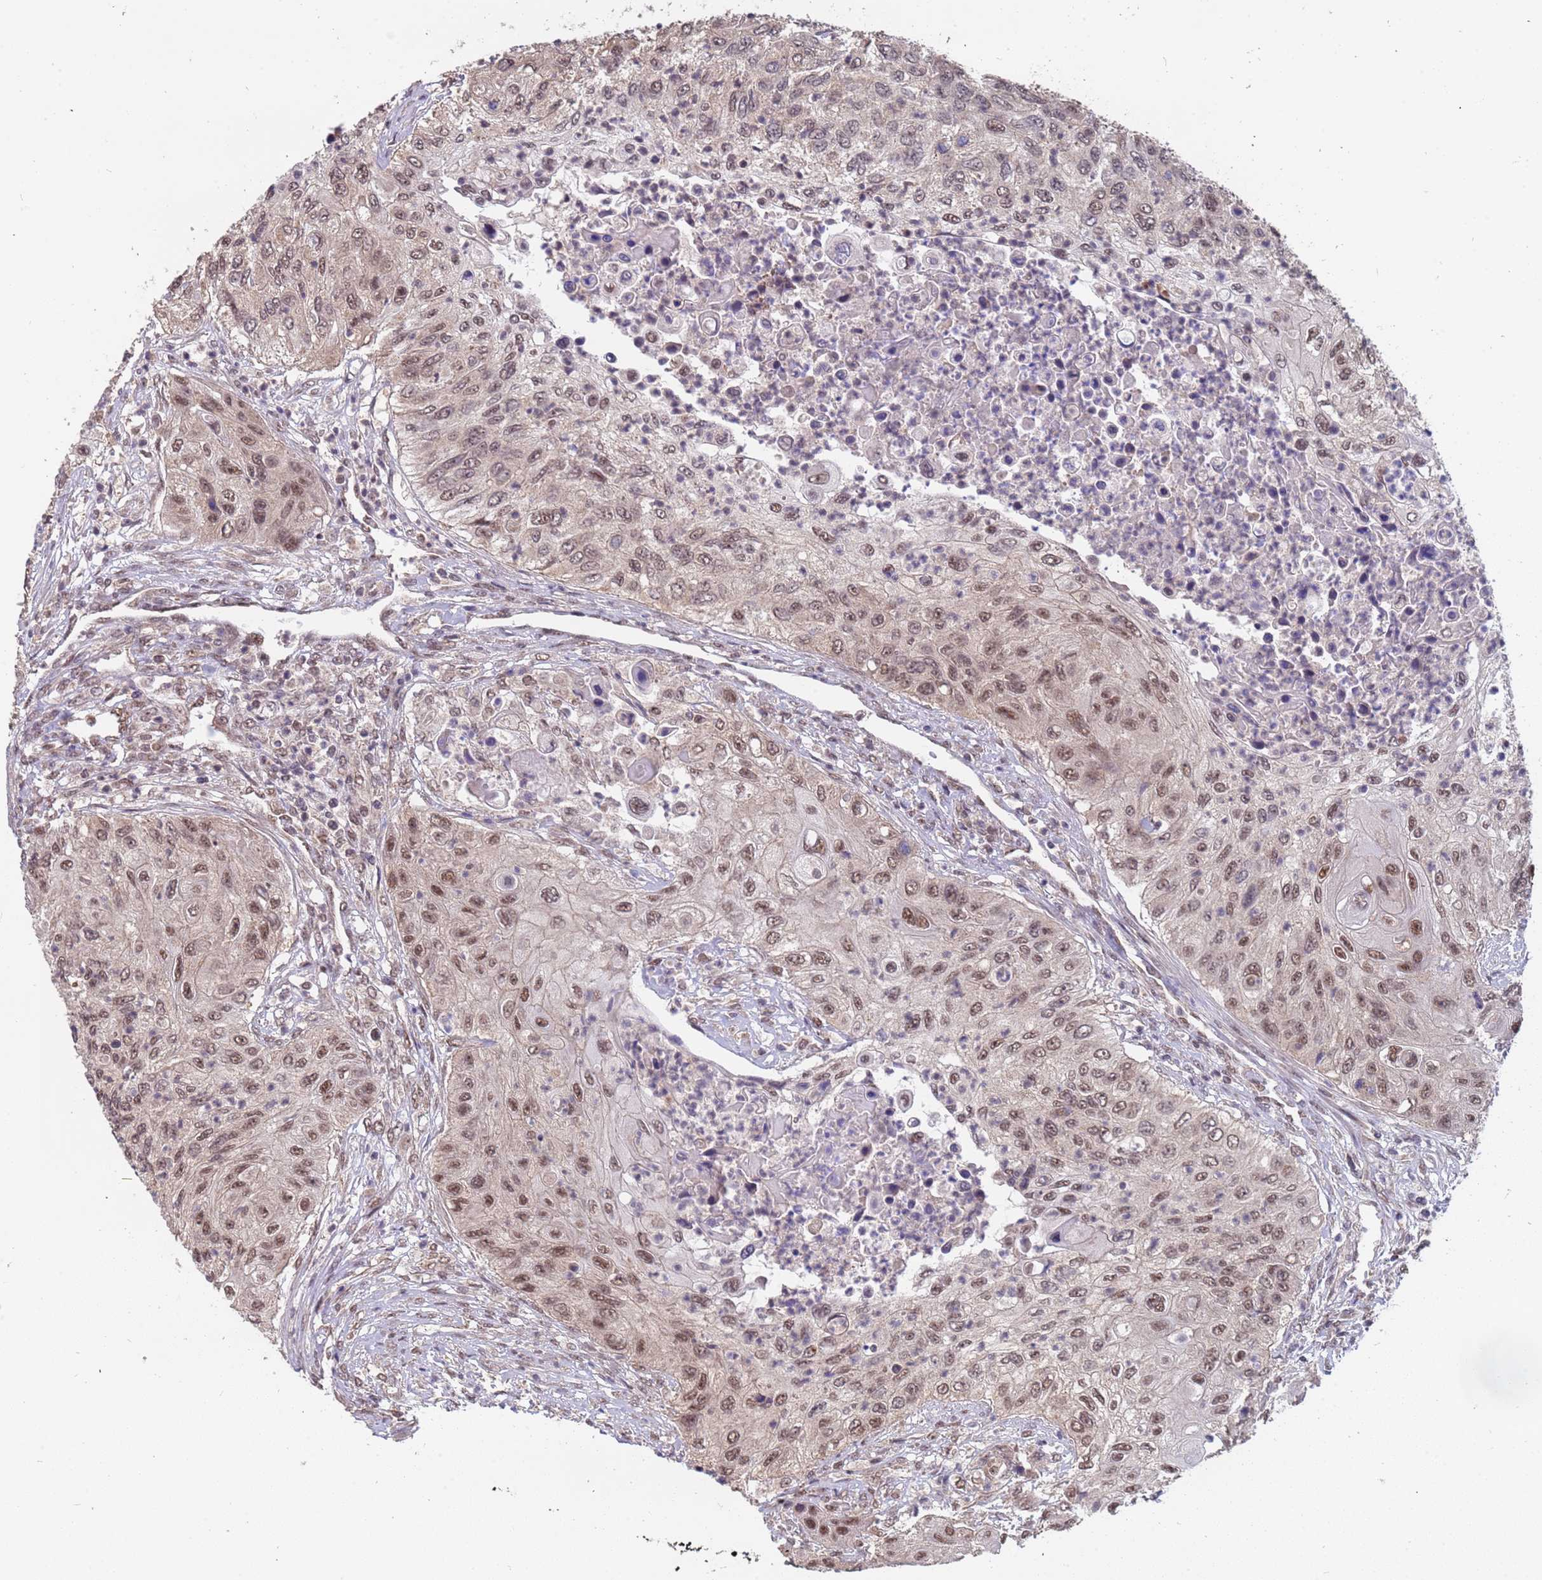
{"staining": {"intensity": "moderate", "quantity": "25%-75%", "location": "nuclear"}, "tissue": "urothelial cancer", "cell_type": "Tumor cells", "image_type": "cancer", "snomed": [{"axis": "morphology", "description": "Urothelial carcinoma, High grade"}, {"axis": "topography", "description": "Urinary bladder"}], "caption": "The histopathology image shows a brown stain indicating the presence of a protein in the nuclear of tumor cells in urothelial cancer. The staining was performed using DAB, with brown indicating positive protein expression. Nuclei are stained blue with hematoxylin.", "gene": "DENND2B", "patient": {"sex": "female", "age": 60}}